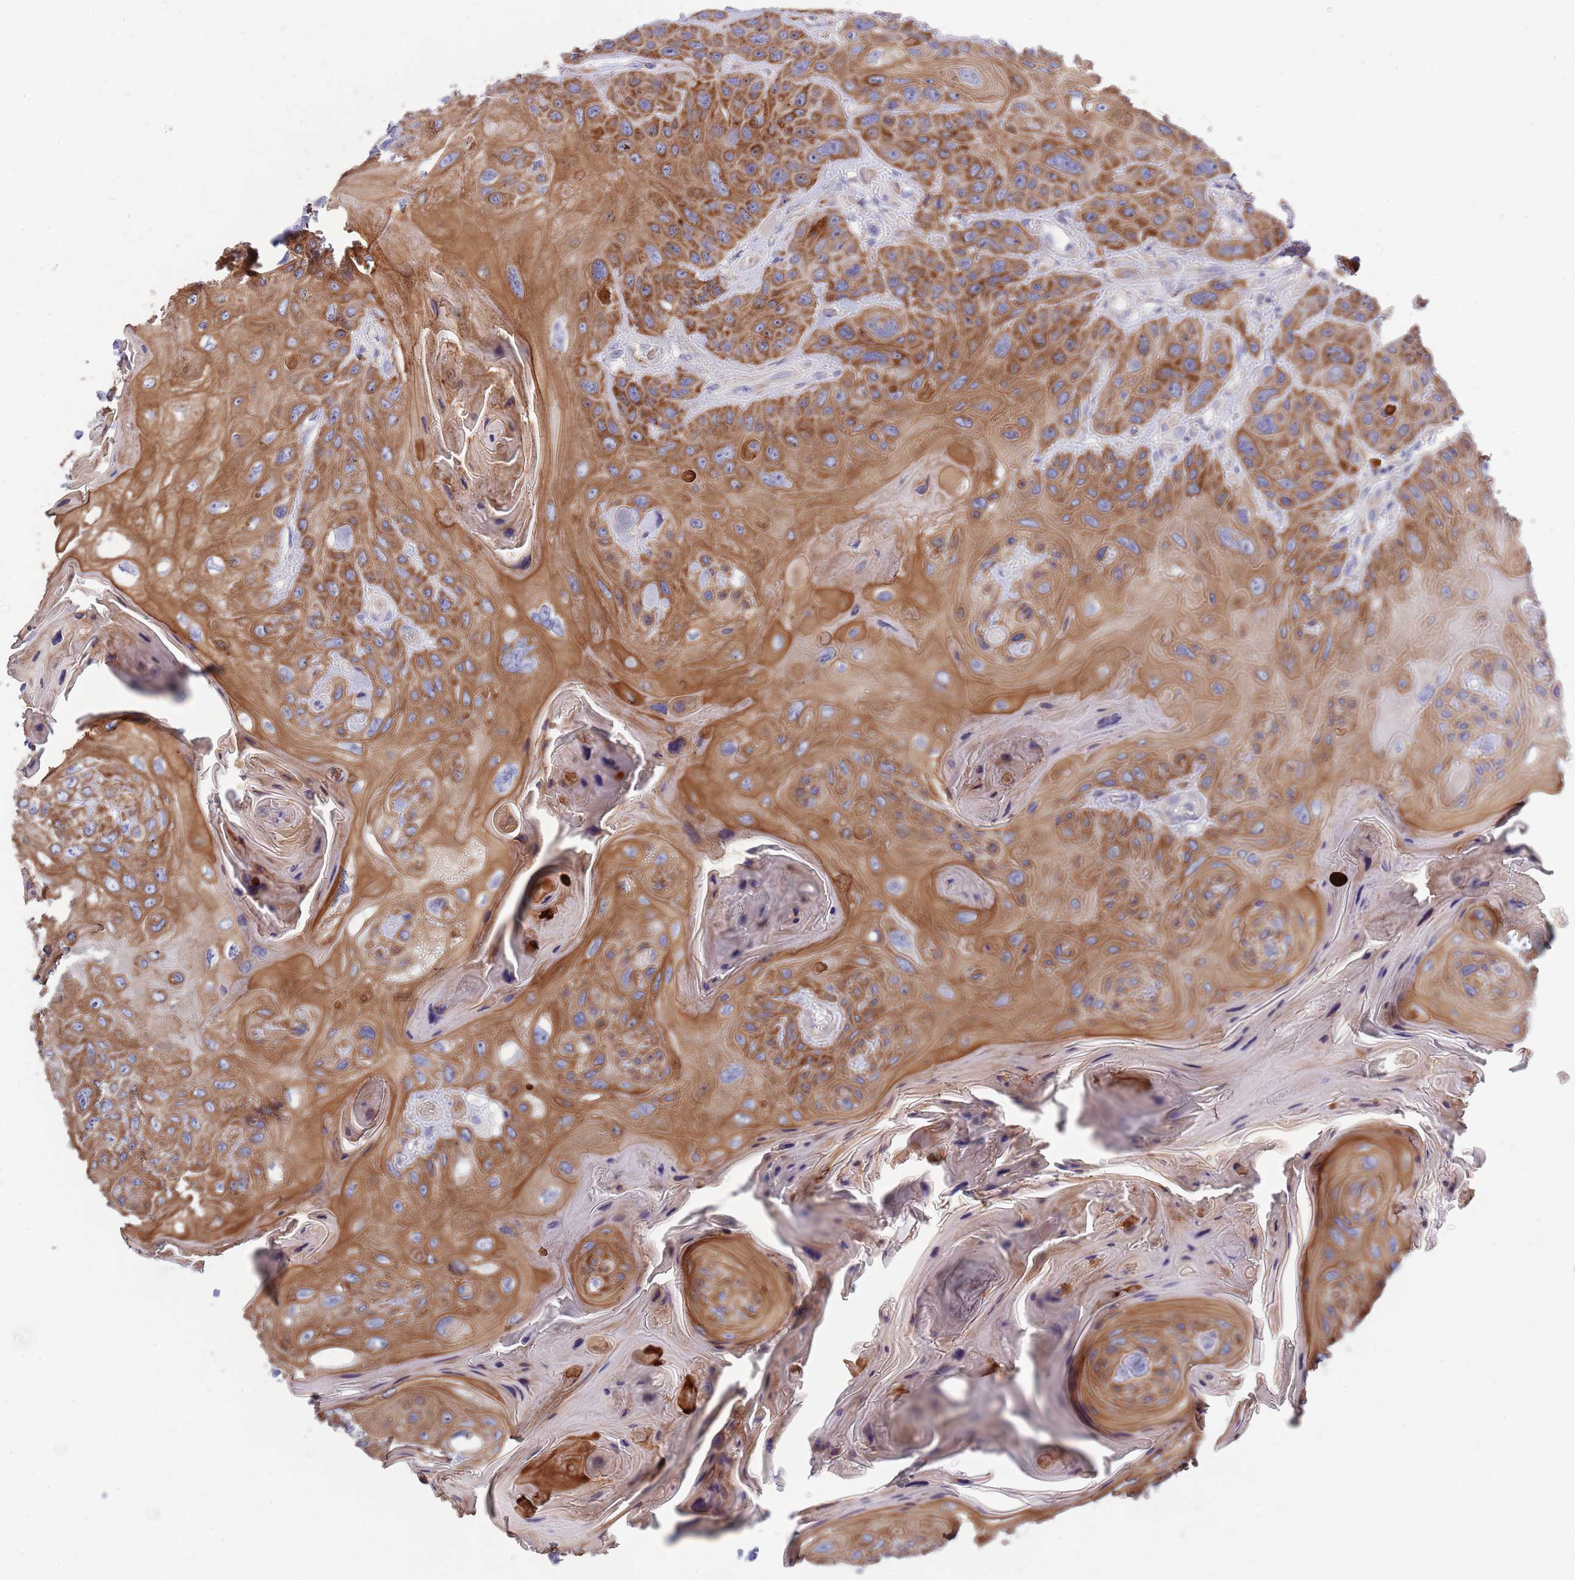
{"staining": {"intensity": "strong", "quantity": ">75%", "location": "cytoplasmic/membranous"}, "tissue": "head and neck cancer", "cell_type": "Tumor cells", "image_type": "cancer", "snomed": [{"axis": "morphology", "description": "Squamous cell carcinoma, NOS"}, {"axis": "topography", "description": "Head-Neck"}], "caption": "Protein analysis of squamous cell carcinoma (head and neck) tissue demonstrates strong cytoplasmic/membranous staining in about >75% of tumor cells. The protein of interest is stained brown, and the nuclei are stained in blue (DAB (3,3'-diaminobenzidine) IHC with brightfield microscopy, high magnification).", "gene": "EMC8", "patient": {"sex": "female", "age": 59}}